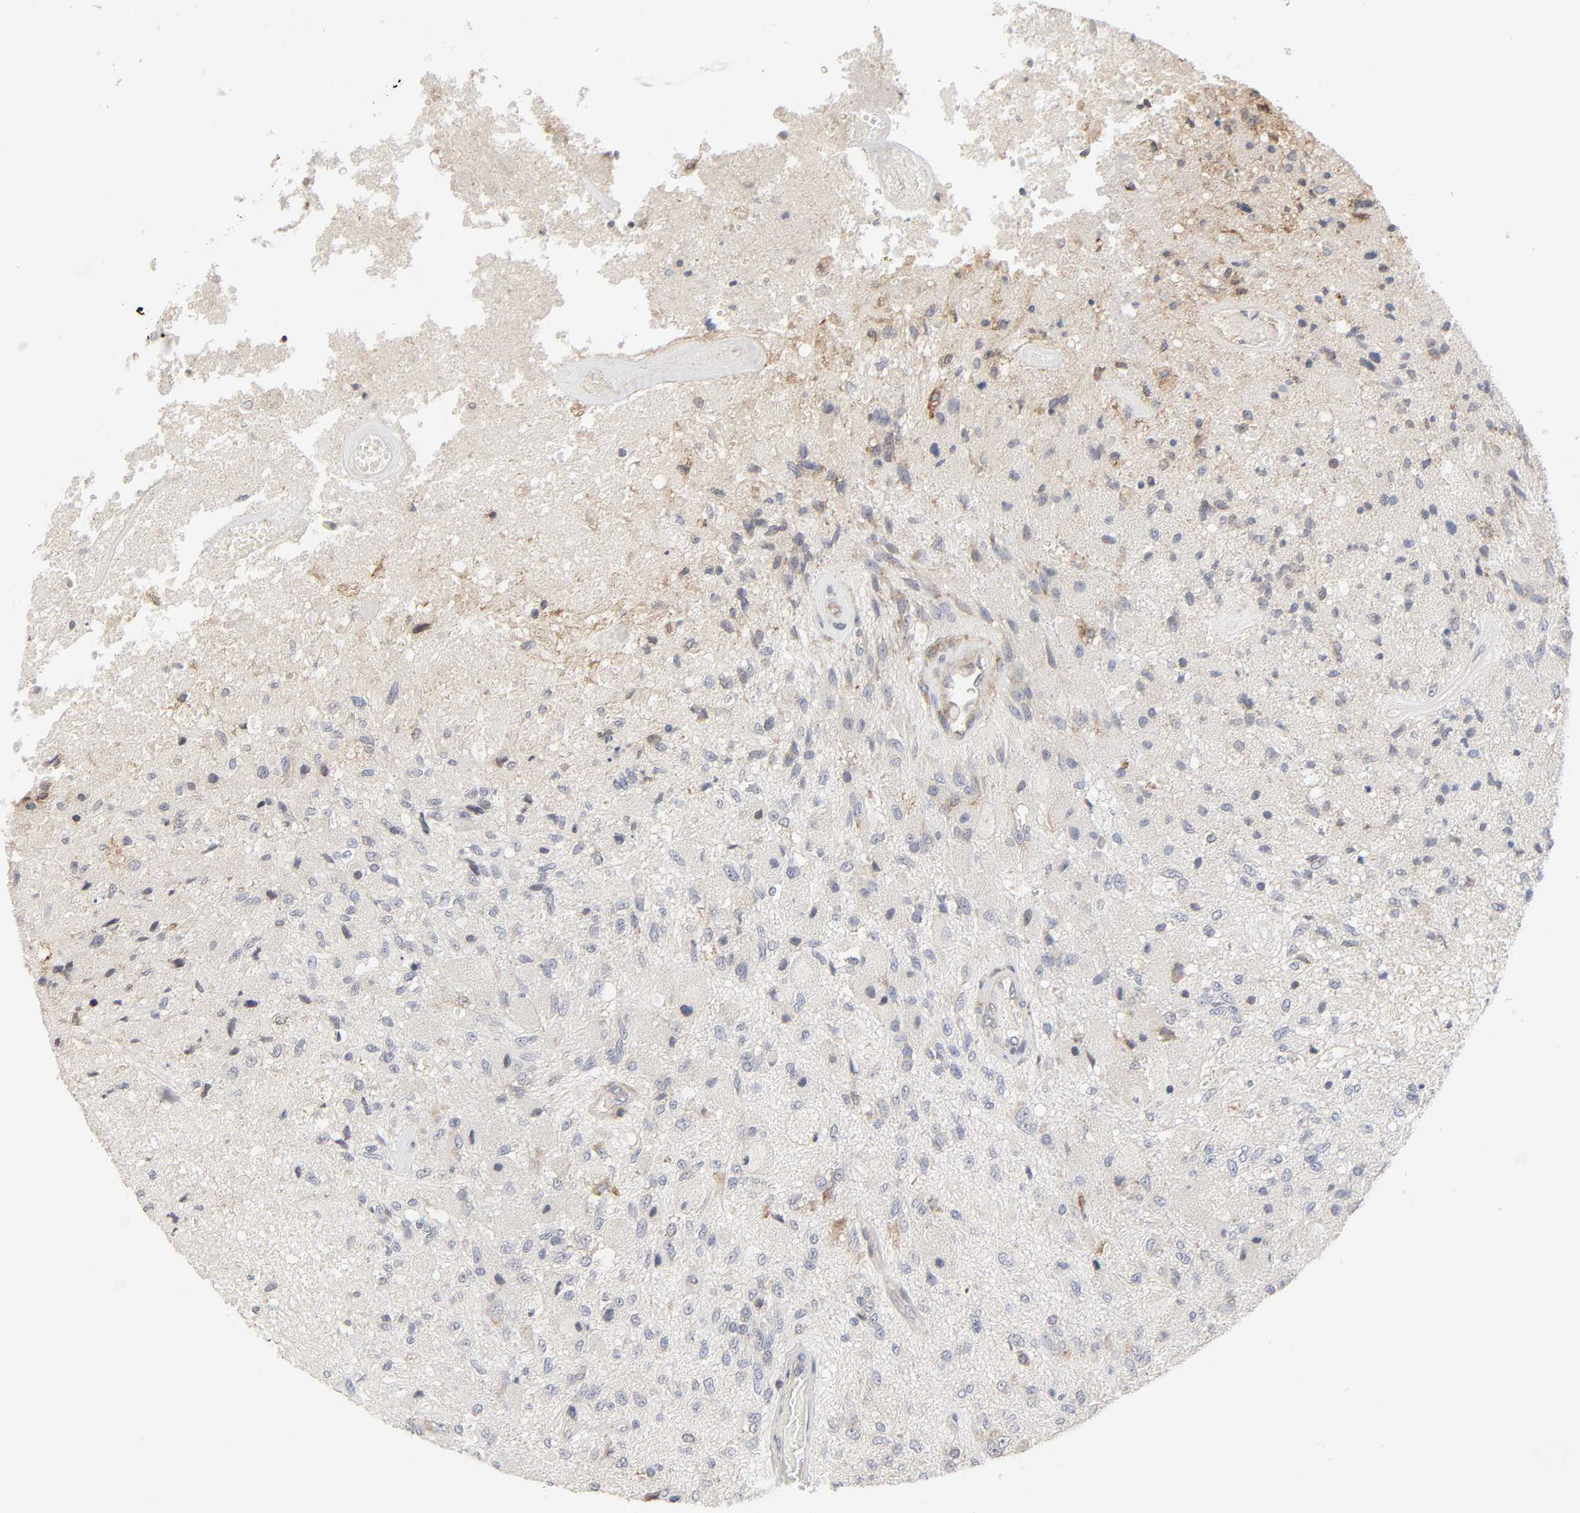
{"staining": {"intensity": "weak", "quantity": "<25%", "location": "cytoplasmic/membranous"}, "tissue": "glioma", "cell_type": "Tumor cells", "image_type": "cancer", "snomed": [{"axis": "morphology", "description": "Normal tissue, NOS"}, {"axis": "morphology", "description": "Glioma, malignant, High grade"}, {"axis": "topography", "description": "Cerebral cortex"}], "caption": "There is no significant positivity in tumor cells of malignant glioma (high-grade). Nuclei are stained in blue.", "gene": "IL4R", "patient": {"sex": "male", "age": 77}}